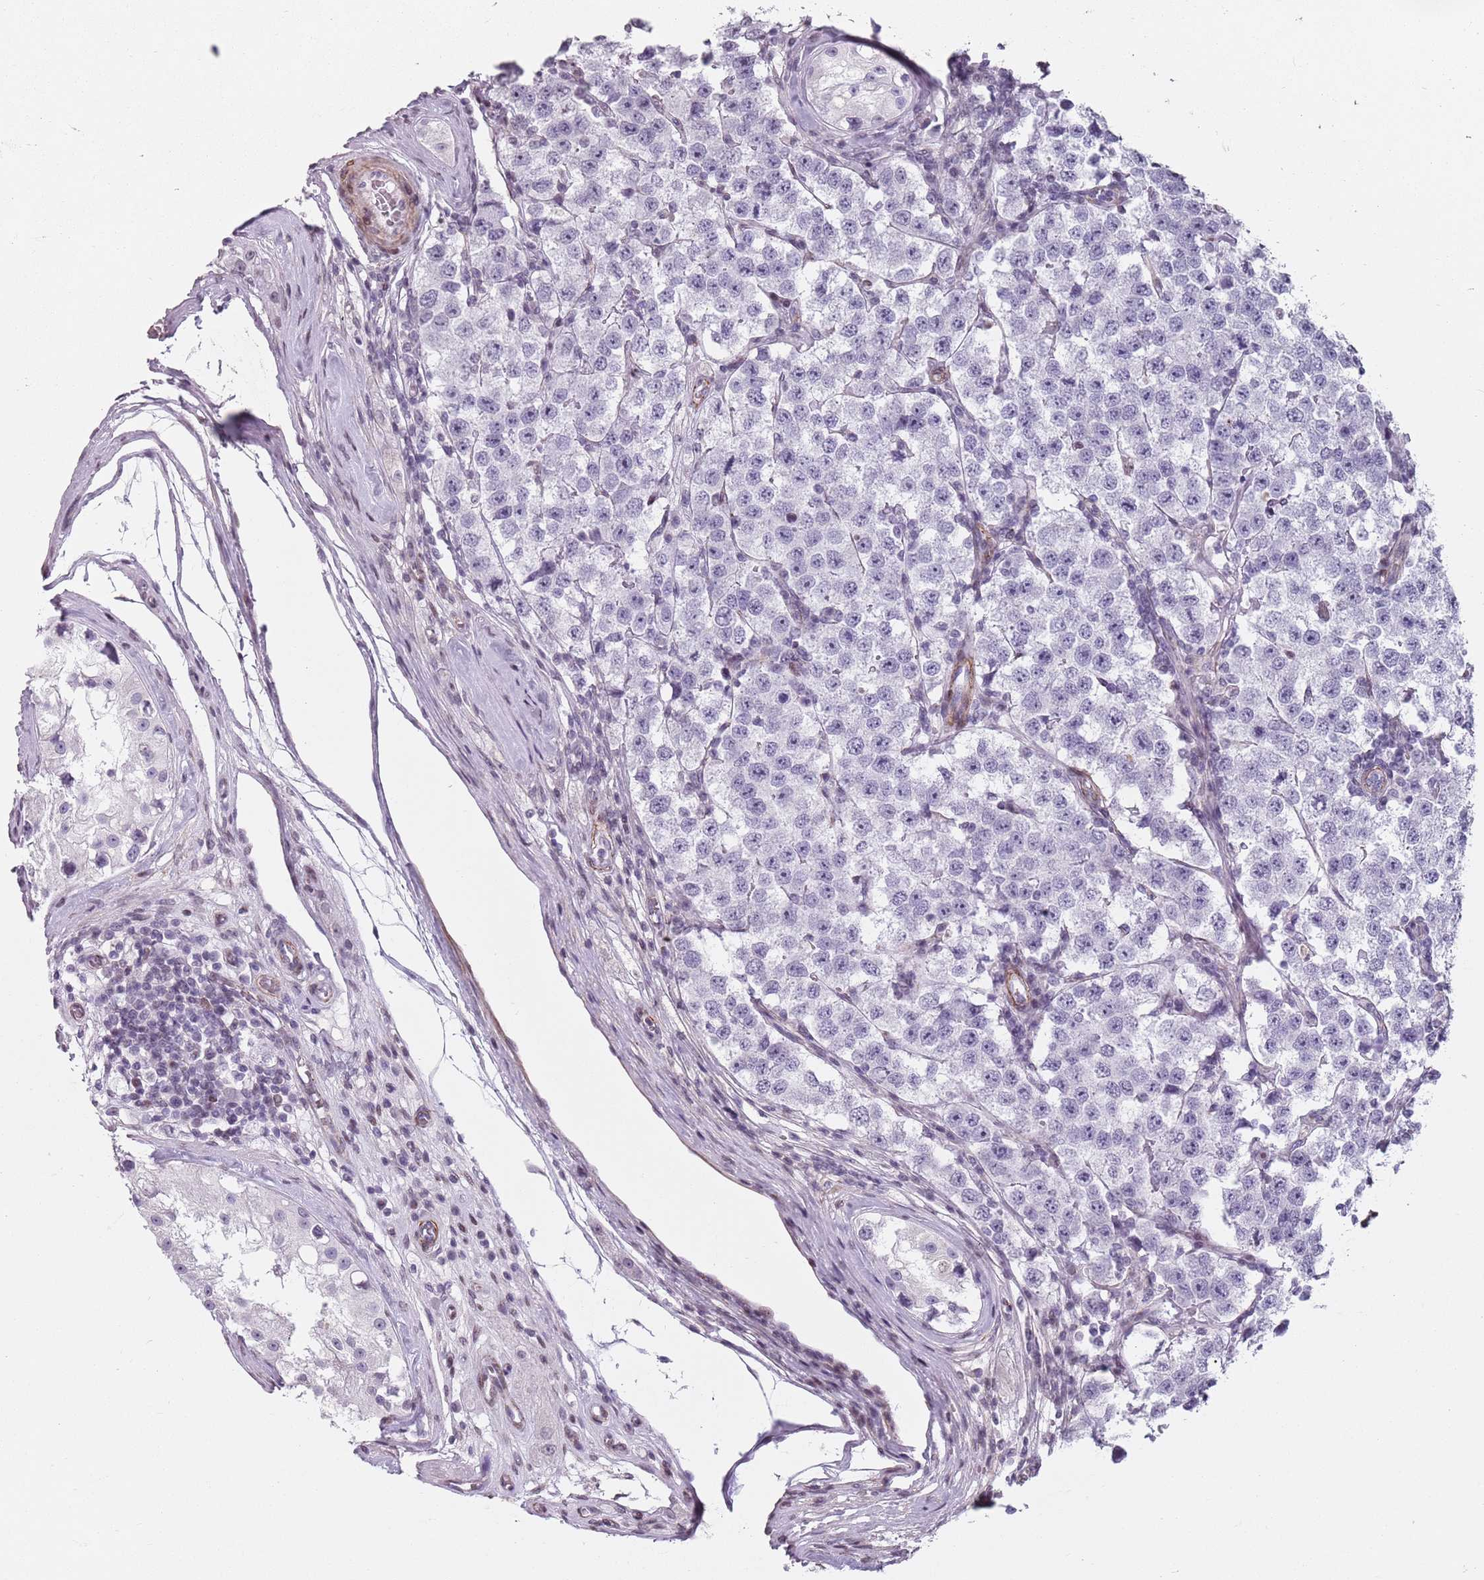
{"staining": {"intensity": "negative", "quantity": "none", "location": "none"}, "tissue": "testis cancer", "cell_type": "Tumor cells", "image_type": "cancer", "snomed": [{"axis": "morphology", "description": "Seminoma, NOS"}, {"axis": "topography", "description": "Testis"}], "caption": "An IHC micrograph of seminoma (testis) is shown. There is no staining in tumor cells of seminoma (testis).", "gene": "TMC4", "patient": {"sex": "male", "age": 34}}